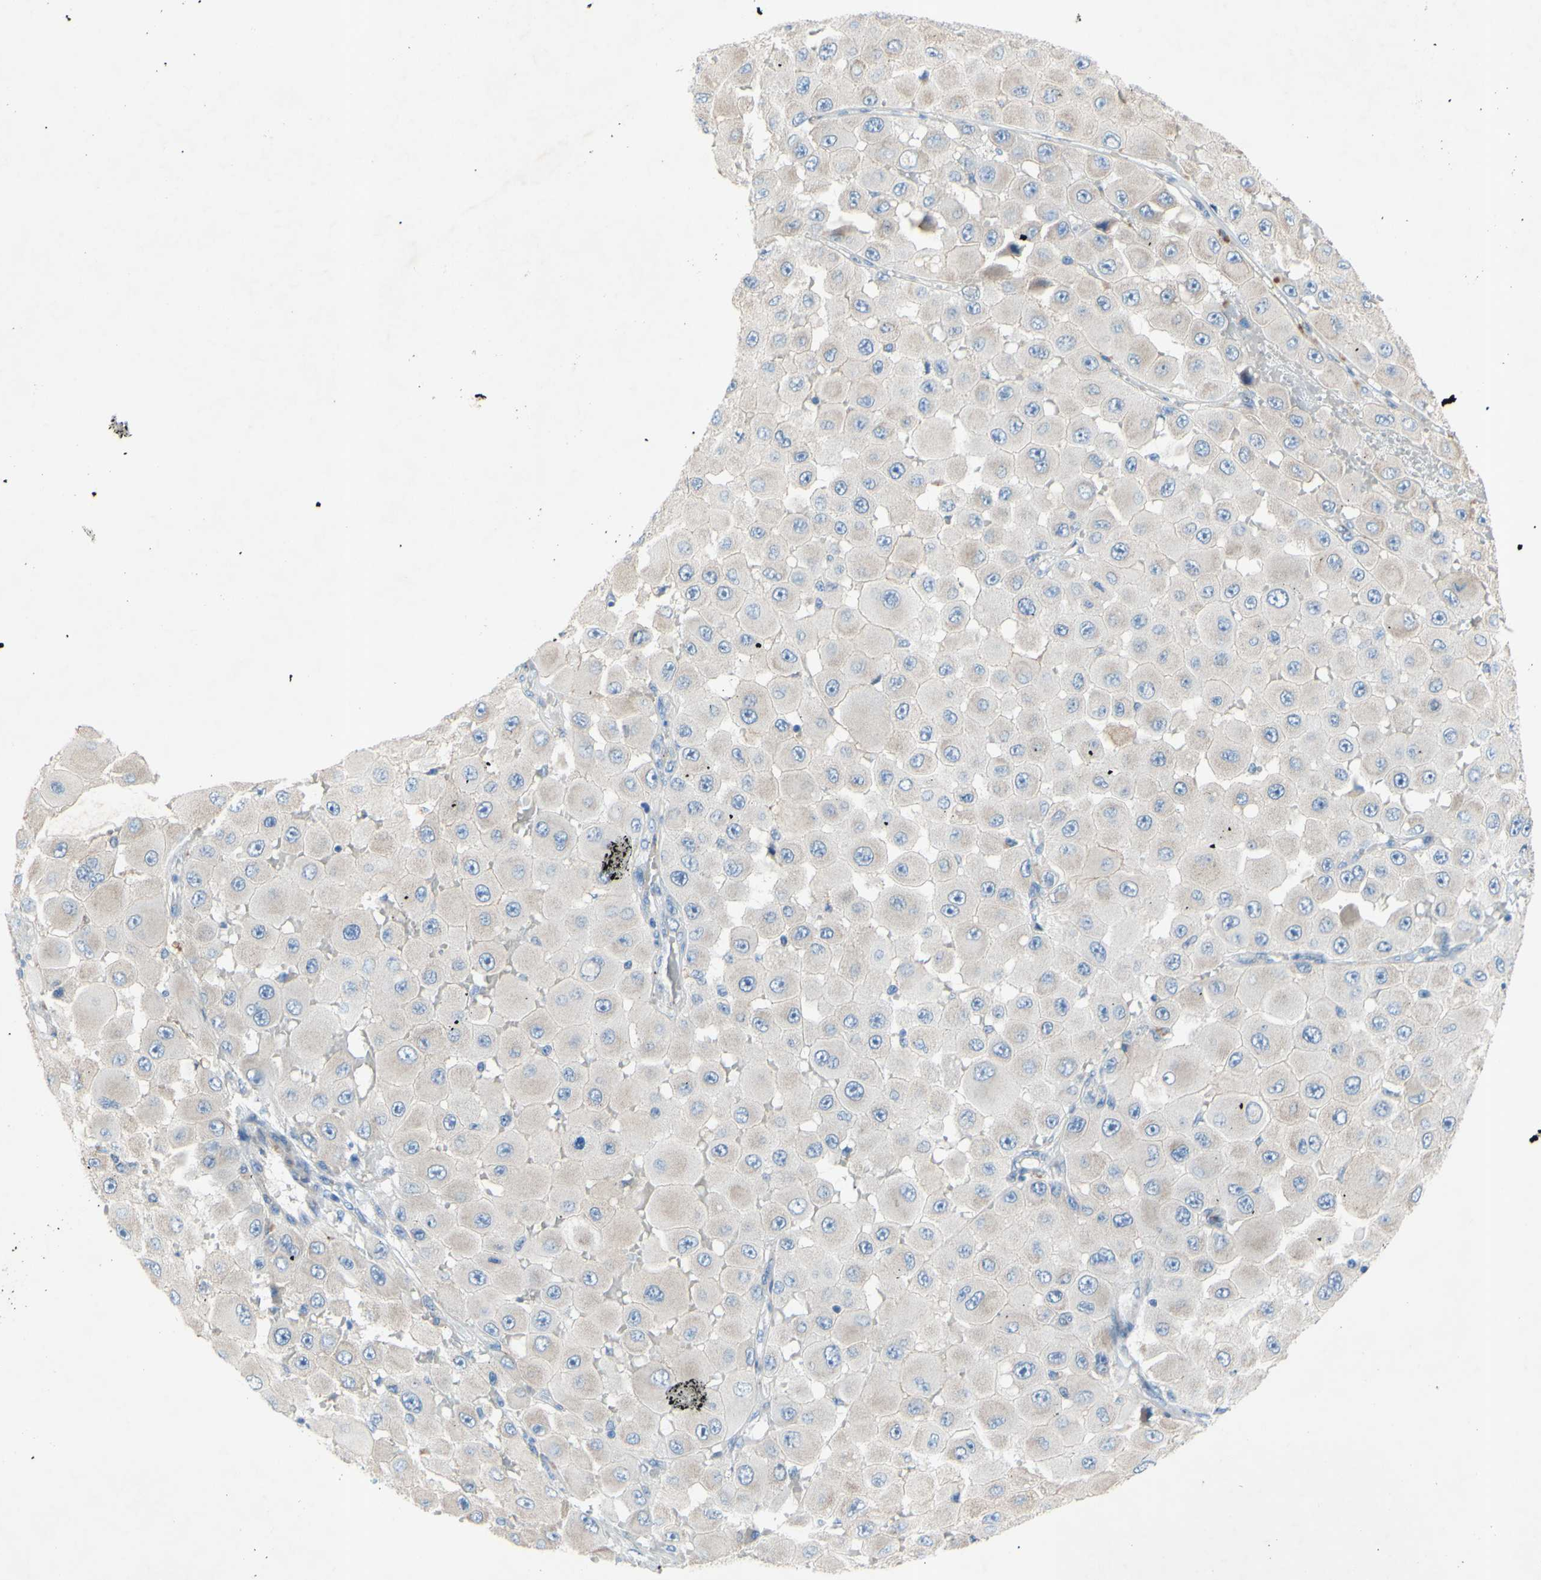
{"staining": {"intensity": "negative", "quantity": "none", "location": "none"}, "tissue": "melanoma", "cell_type": "Tumor cells", "image_type": "cancer", "snomed": [{"axis": "morphology", "description": "Malignant melanoma, NOS"}, {"axis": "topography", "description": "Skin"}], "caption": "Malignant melanoma stained for a protein using IHC reveals no positivity tumor cells.", "gene": "TMIGD2", "patient": {"sex": "female", "age": 81}}